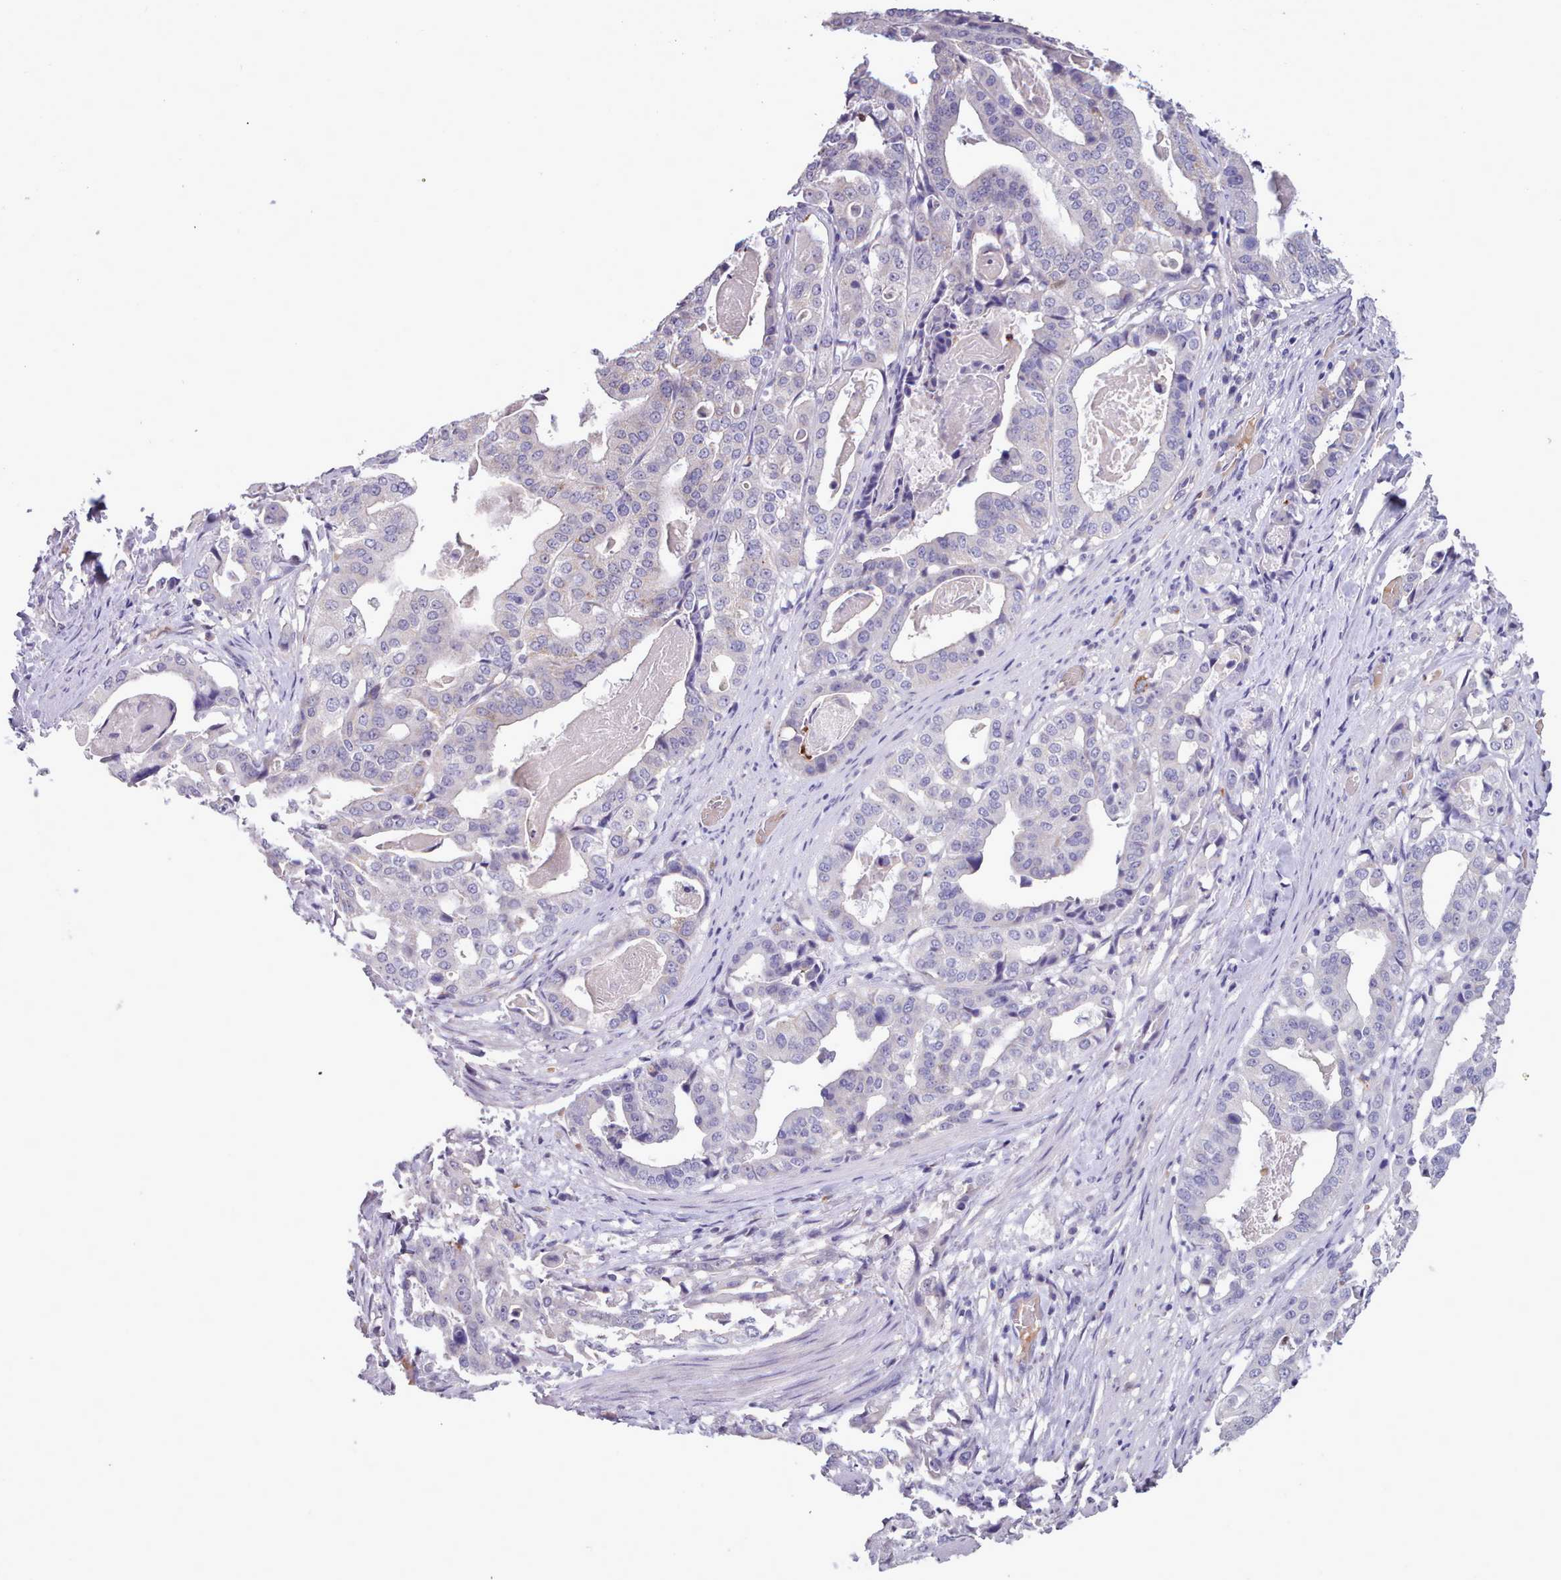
{"staining": {"intensity": "negative", "quantity": "none", "location": "none"}, "tissue": "stomach cancer", "cell_type": "Tumor cells", "image_type": "cancer", "snomed": [{"axis": "morphology", "description": "Adenocarcinoma, NOS"}, {"axis": "topography", "description": "Stomach"}], "caption": "Protein analysis of adenocarcinoma (stomach) shows no significant staining in tumor cells.", "gene": "KCTD16", "patient": {"sex": "male", "age": 48}}